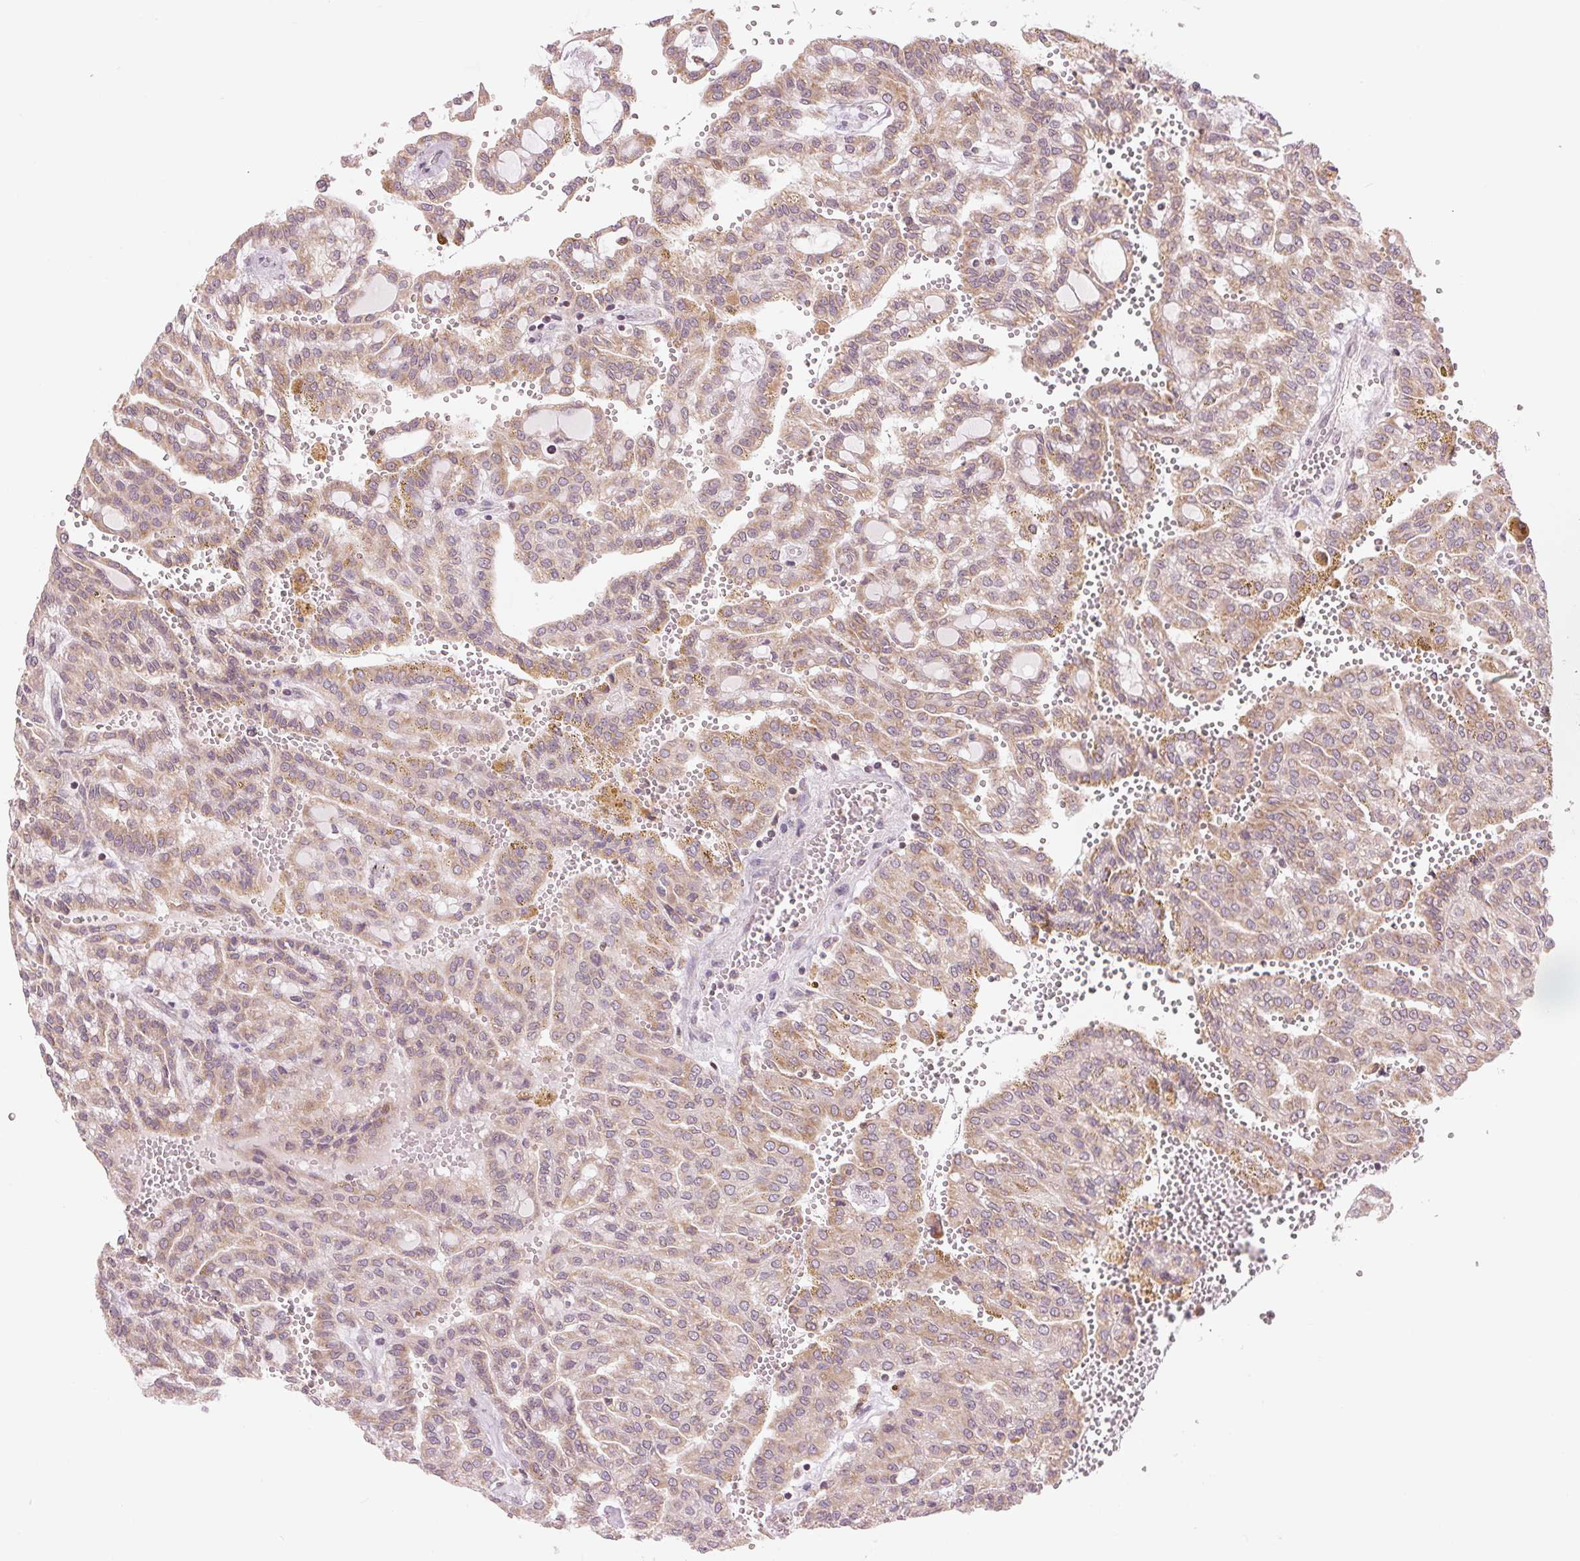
{"staining": {"intensity": "weak", "quantity": ">75%", "location": "cytoplasmic/membranous"}, "tissue": "renal cancer", "cell_type": "Tumor cells", "image_type": "cancer", "snomed": [{"axis": "morphology", "description": "Adenocarcinoma, NOS"}, {"axis": "topography", "description": "Kidney"}], "caption": "Tumor cells display weak cytoplasmic/membranous staining in about >75% of cells in renal adenocarcinoma. (Stains: DAB in brown, nuclei in blue, Microscopy: brightfield microscopy at high magnification).", "gene": "TECR", "patient": {"sex": "male", "age": 63}}